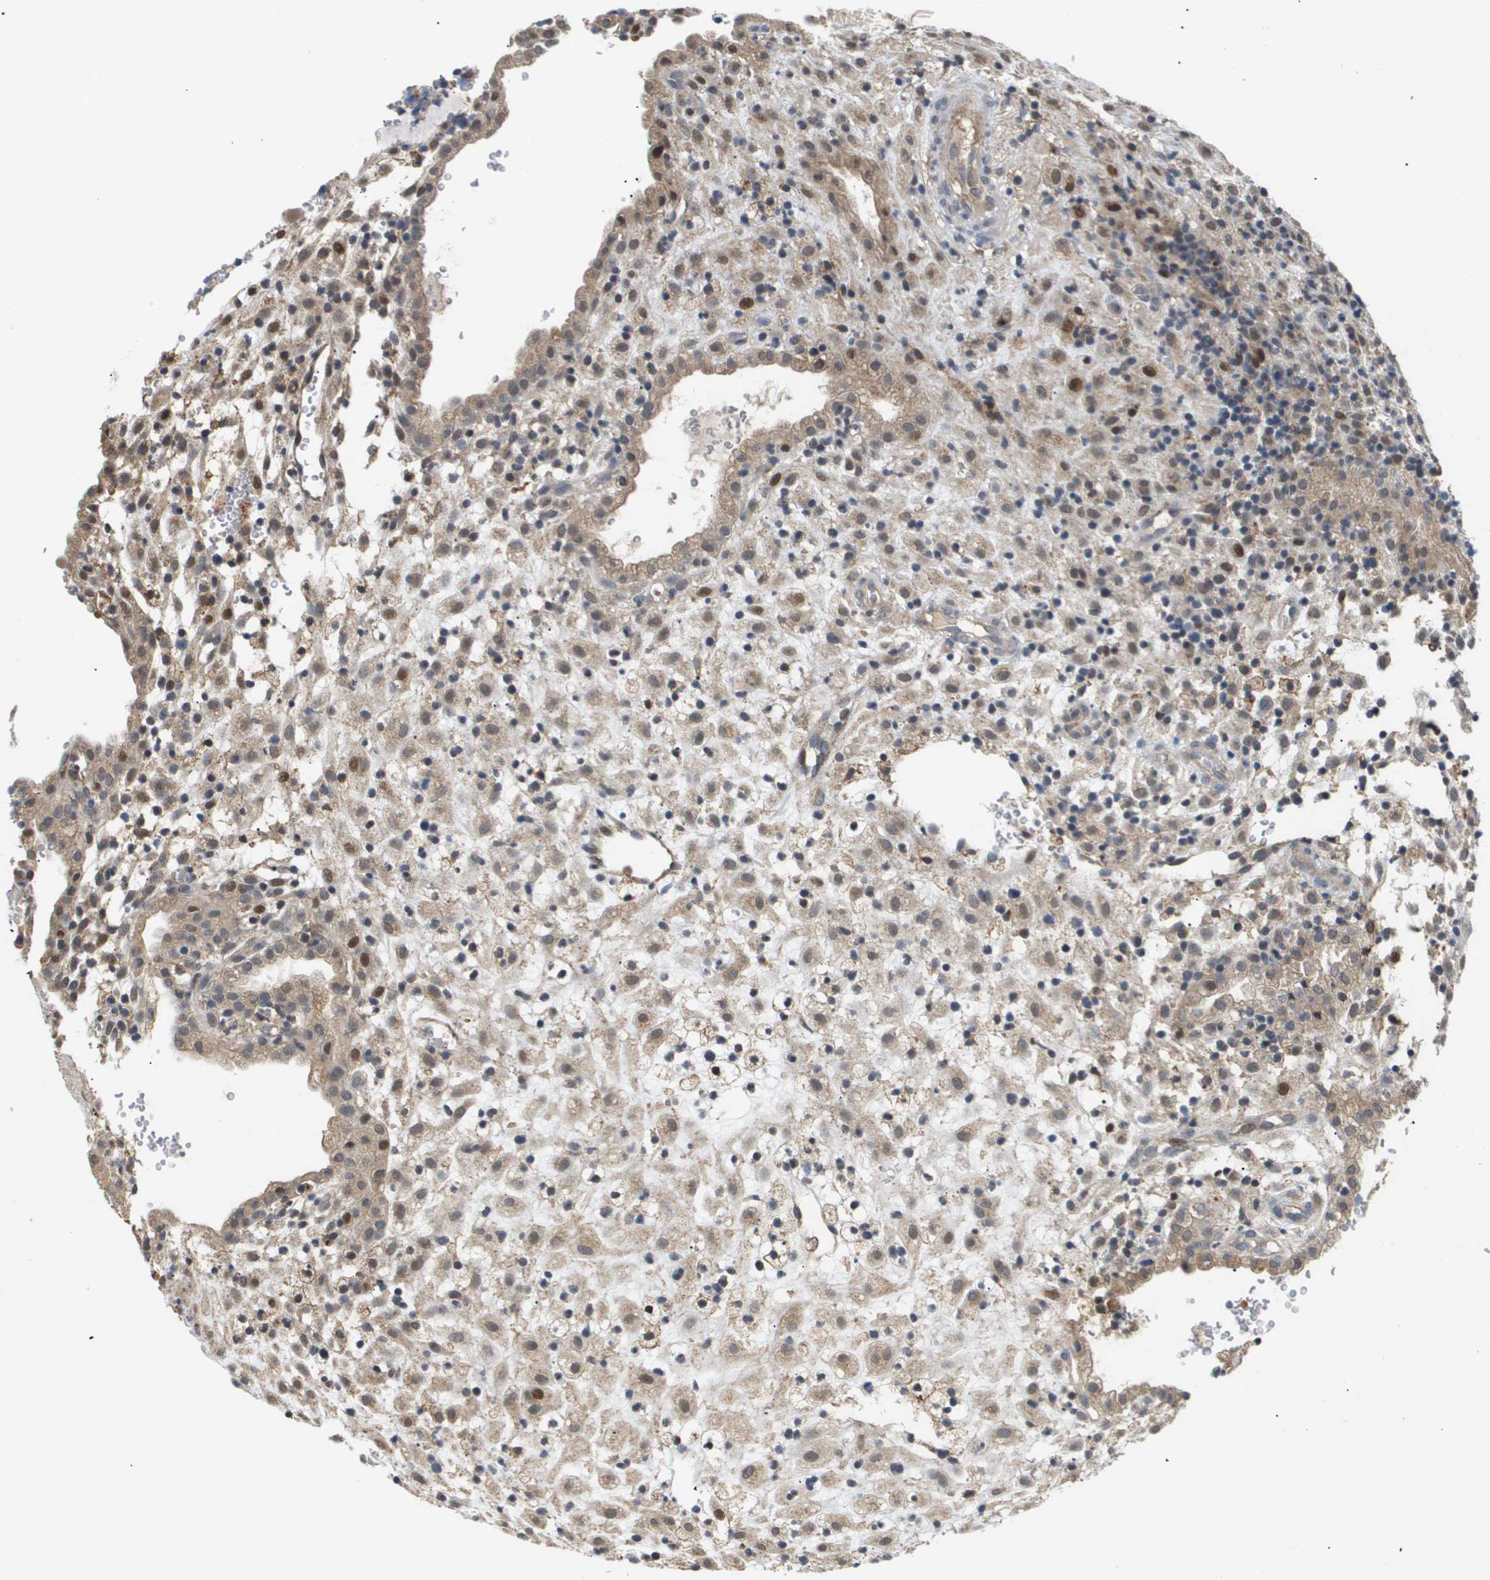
{"staining": {"intensity": "weak", "quantity": ">75%", "location": "cytoplasmic/membranous,nuclear"}, "tissue": "placenta", "cell_type": "Decidual cells", "image_type": "normal", "snomed": [{"axis": "morphology", "description": "Normal tissue, NOS"}, {"axis": "topography", "description": "Placenta"}], "caption": "Placenta stained with DAB IHC exhibits low levels of weak cytoplasmic/membranous,nuclear positivity in approximately >75% of decidual cells.", "gene": "PDGFB", "patient": {"sex": "female", "age": 18}}